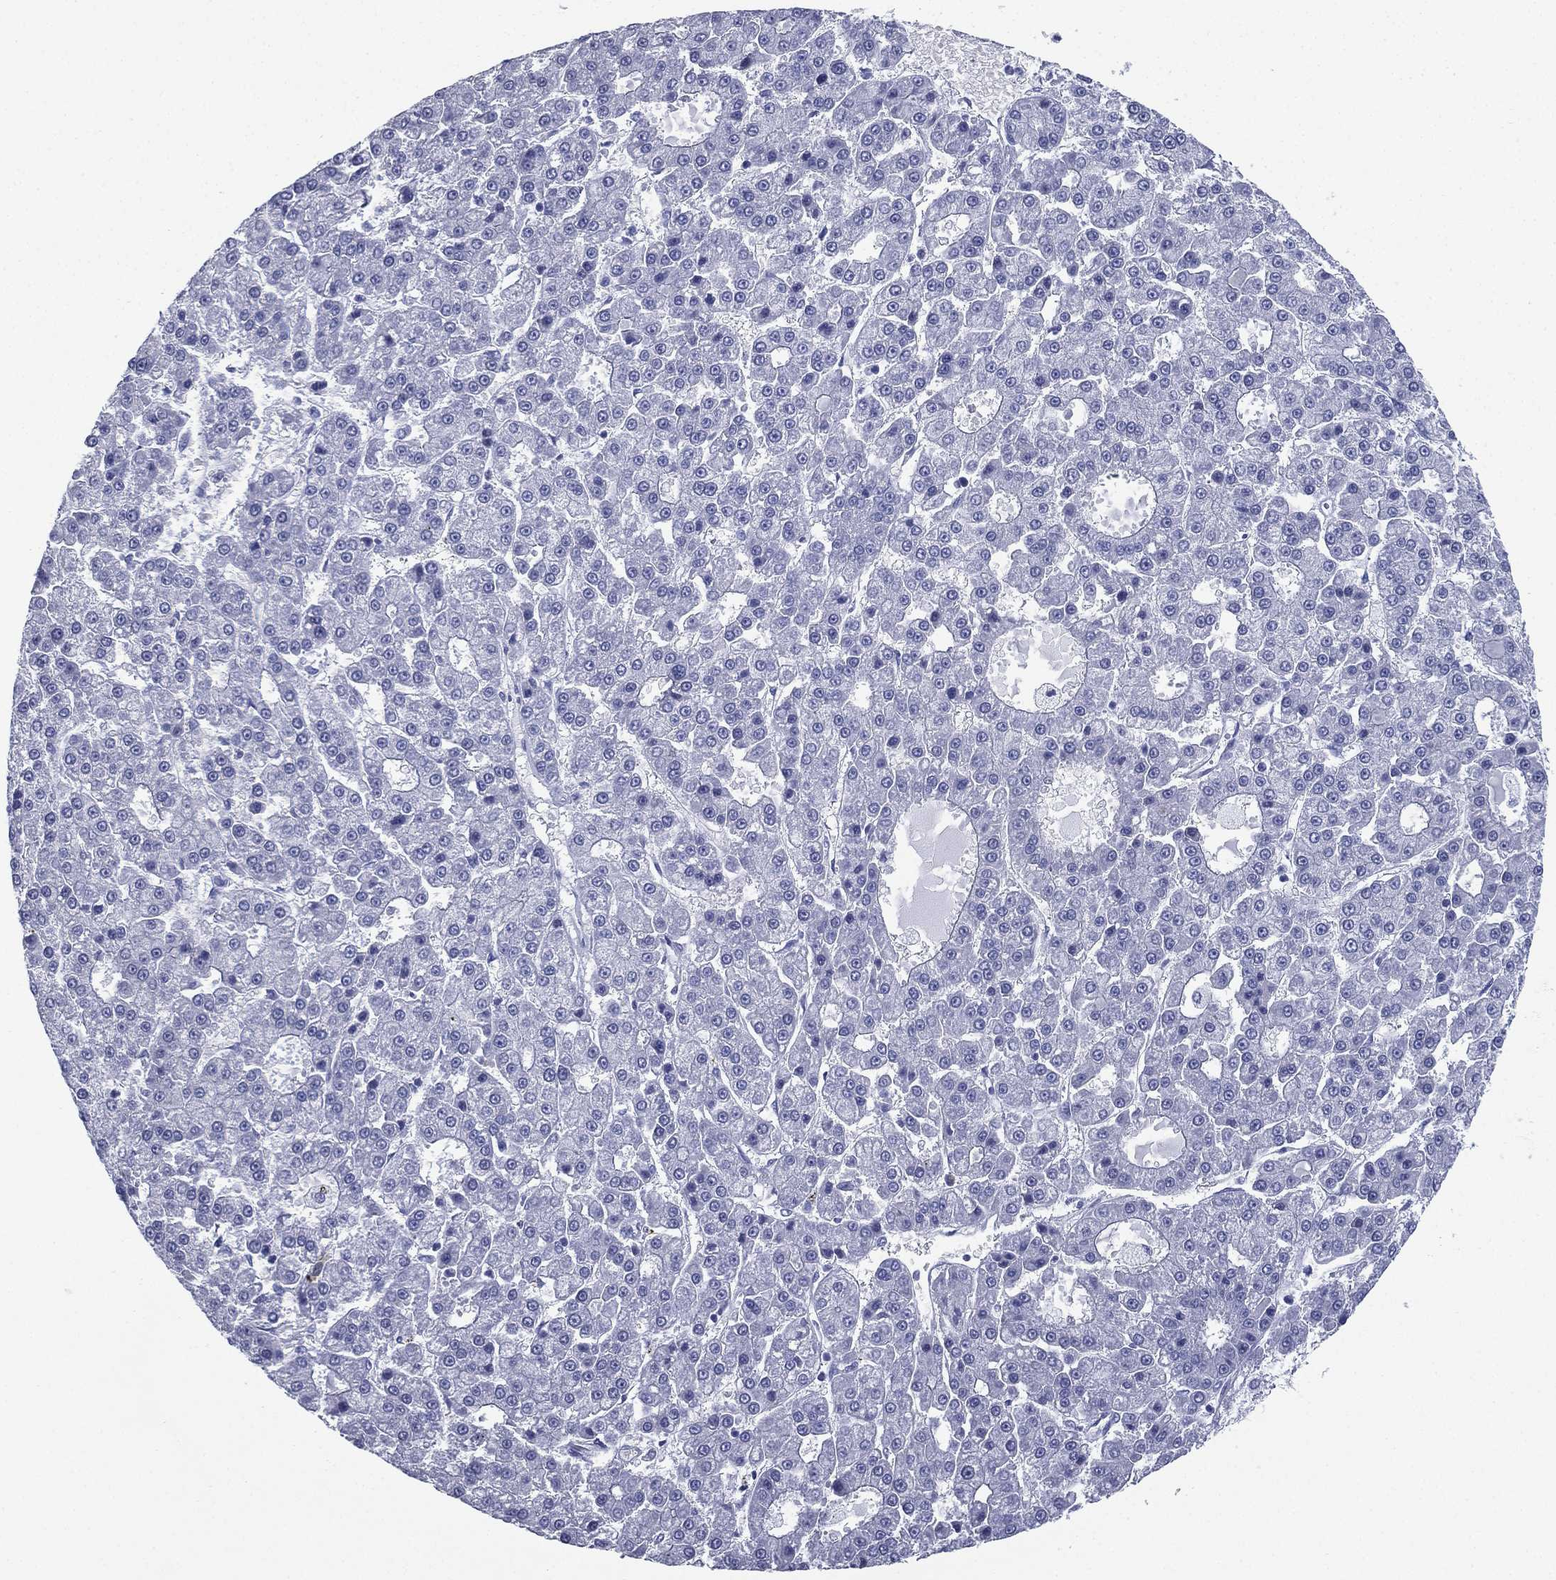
{"staining": {"intensity": "negative", "quantity": "none", "location": "none"}, "tissue": "liver cancer", "cell_type": "Tumor cells", "image_type": "cancer", "snomed": [{"axis": "morphology", "description": "Carcinoma, Hepatocellular, NOS"}, {"axis": "topography", "description": "Liver"}], "caption": "Tumor cells are negative for brown protein staining in liver cancer.", "gene": "FCER2", "patient": {"sex": "male", "age": 70}}